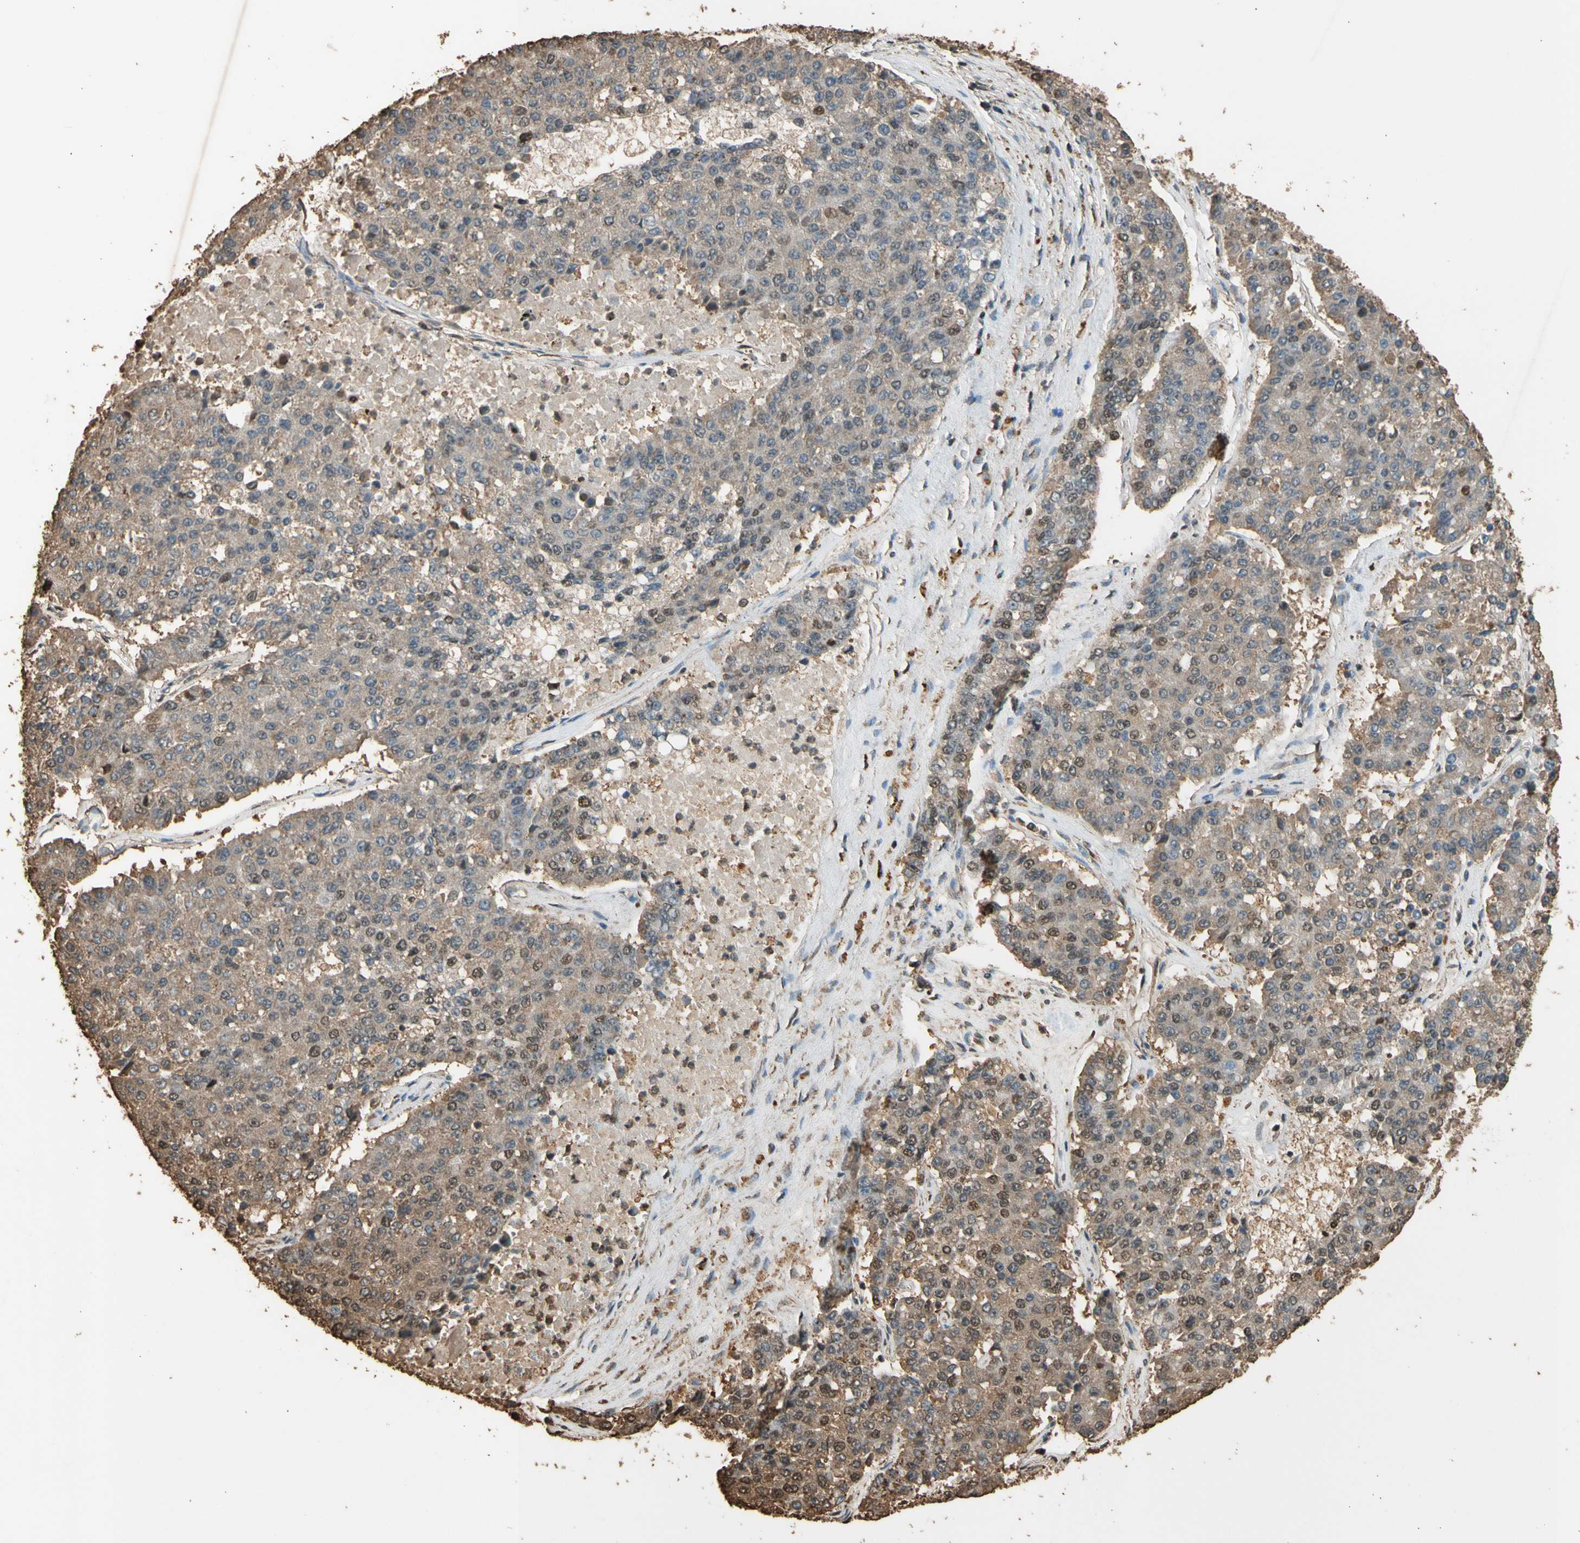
{"staining": {"intensity": "moderate", "quantity": ">75%", "location": "cytoplasmic/membranous,nuclear"}, "tissue": "pancreatic cancer", "cell_type": "Tumor cells", "image_type": "cancer", "snomed": [{"axis": "morphology", "description": "Adenocarcinoma, NOS"}, {"axis": "topography", "description": "Pancreas"}], "caption": "Brown immunohistochemical staining in pancreatic cancer reveals moderate cytoplasmic/membranous and nuclear positivity in approximately >75% of tumor cells.", "gene": "TNFSF13B", "patient": {"sex": "male", "age": 50}}